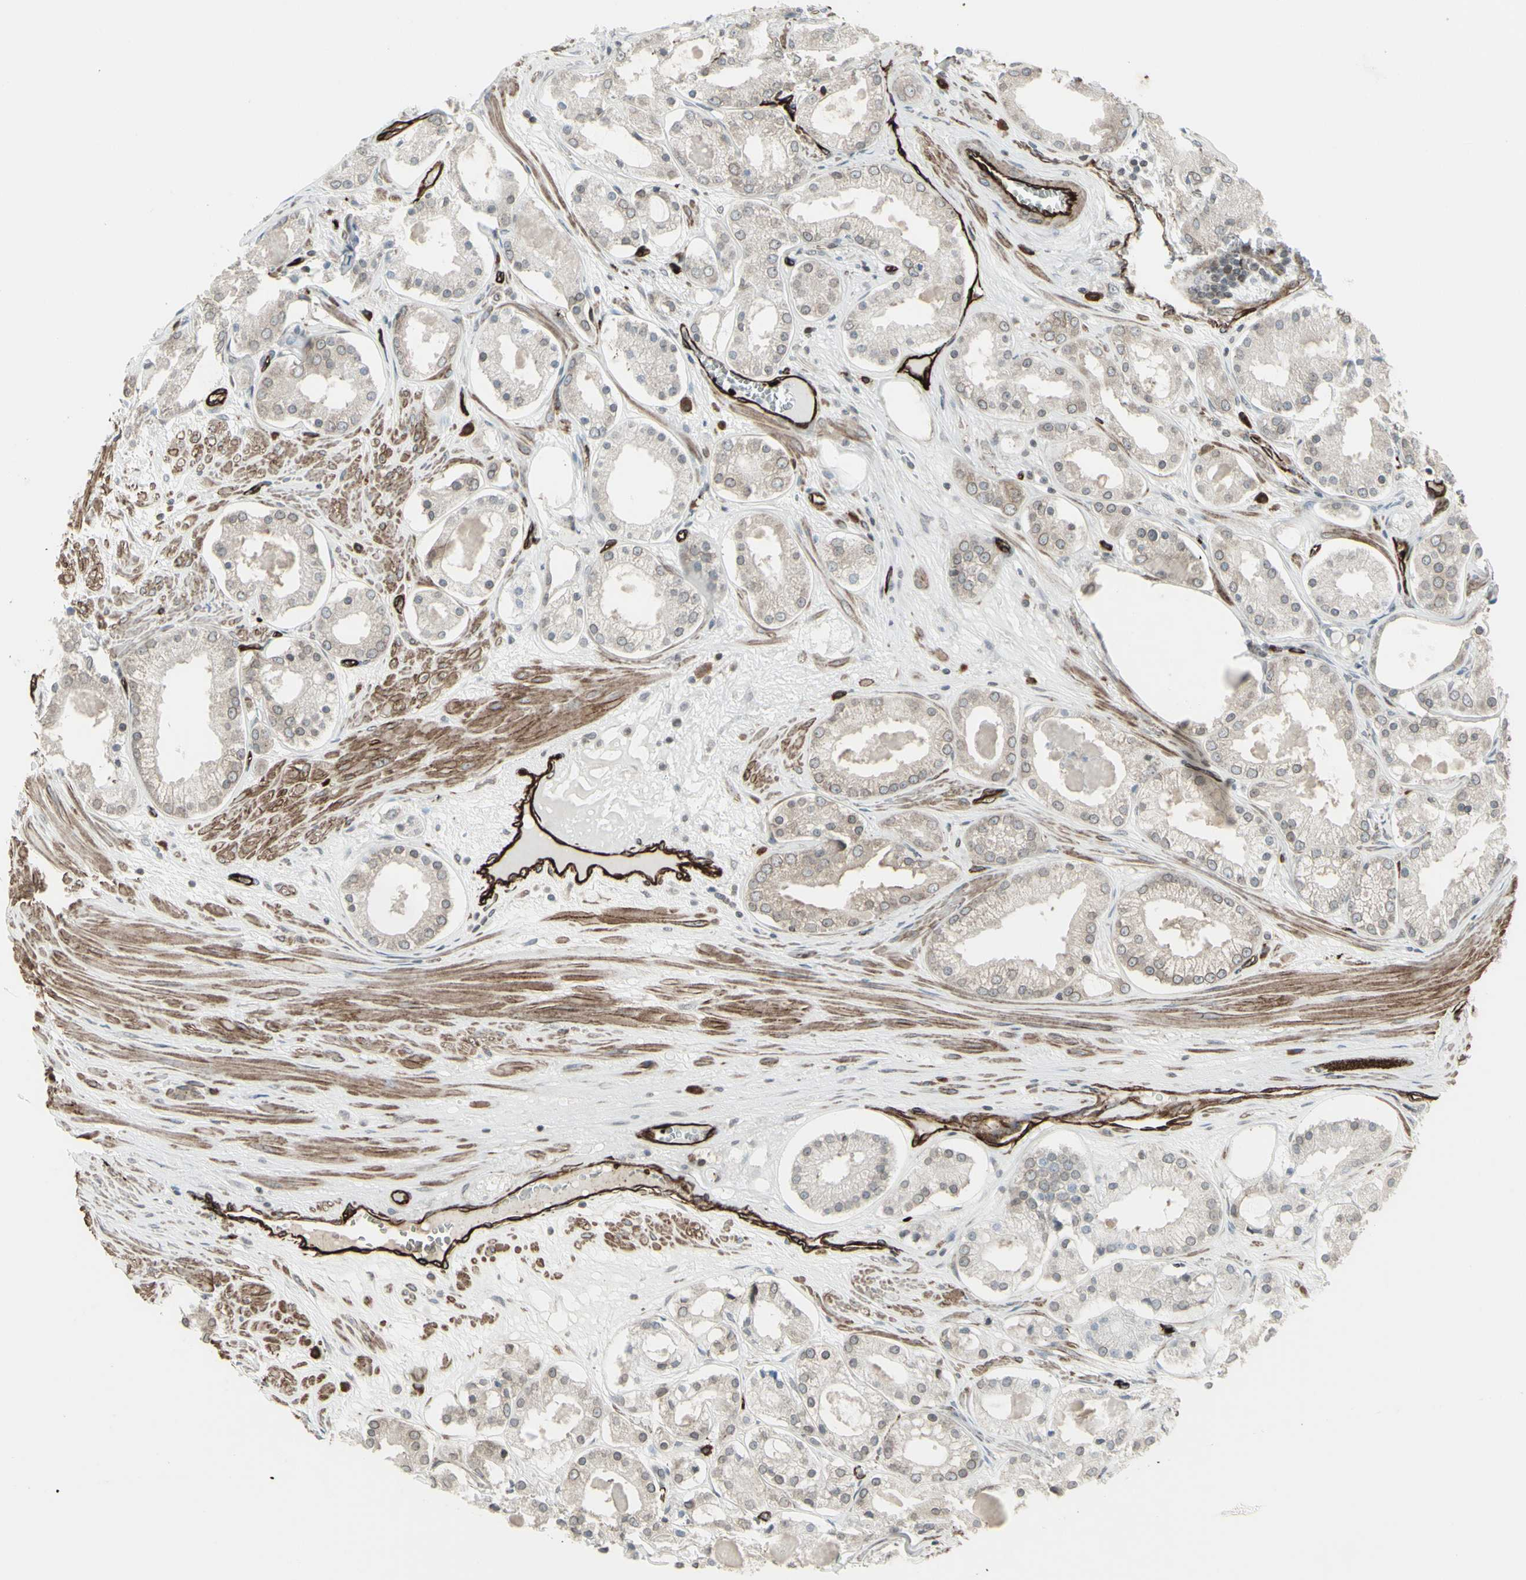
{"staining": {"intensity": "weak", "quantity": ">75%", "location": "cytoplasmic/membranous,nuclear"}, "tissue": "prostate cancer", "cell_type": "Tumor cells", "image_type": "cancer", "snomed": [{"axis": "morphology", "description": "Adenocarcinoma, High grade"}, {"axis": "topography", "description": "Prostate"}], "caption": "Protein expression analysis of prostate cancer (high-grade adenocarcinoma) exhibits weak cytoplasmic/membranous and nuclear staining in approximately >75% of tumor cells.", "gene": "DTX3L", "patient": {"sex": "male", "age": 66}}